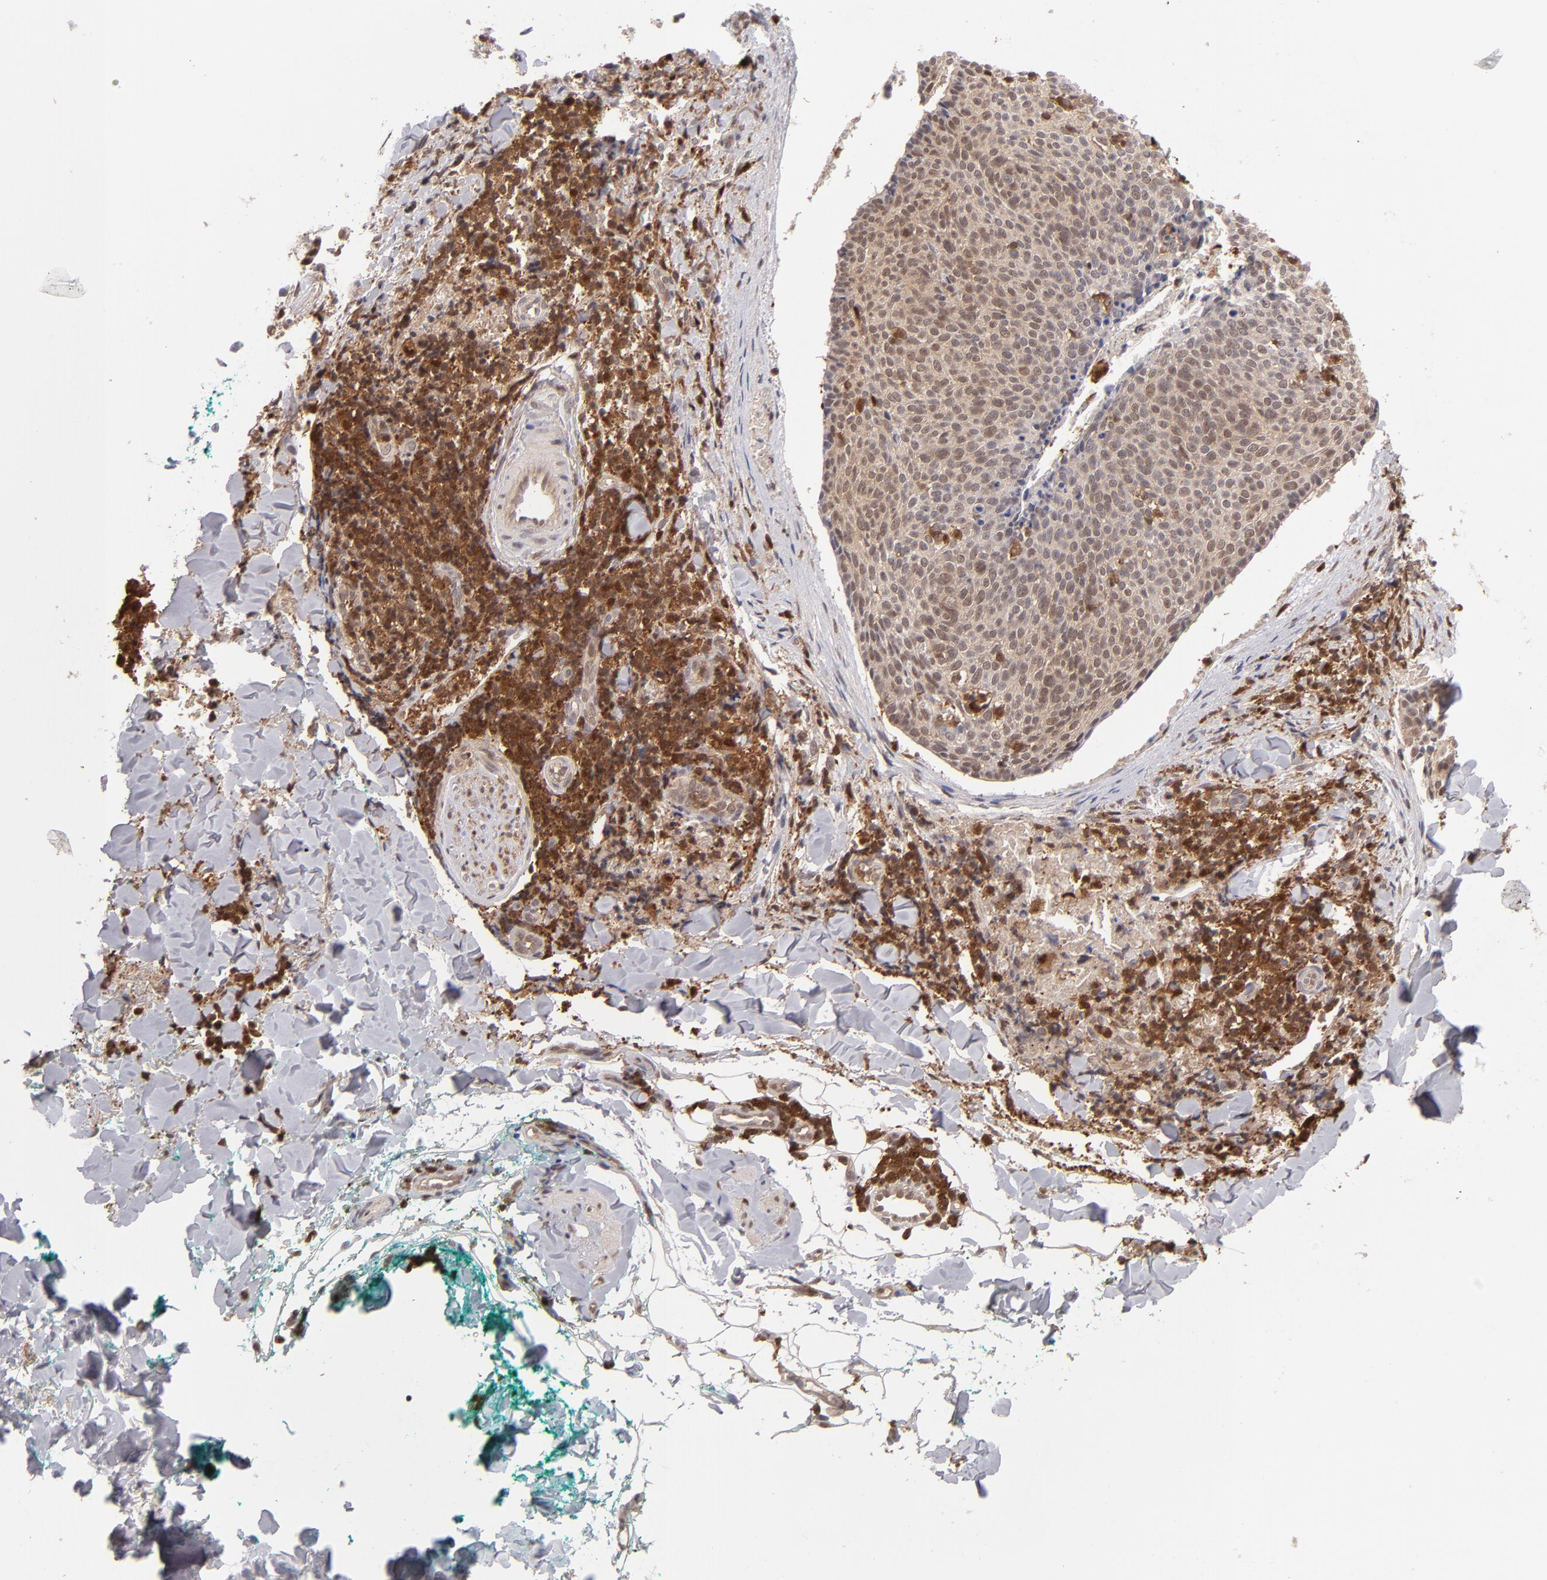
{"staining": {"intensity": "weak", "quantity": ">75%", "location": "cytoplasmic/membranous,nuclear"}, "tissue": "skin cancer", "cell_type": "Tumor cells", "image_type": "cancer", "snomed": [{"axis": "morphology", "description": "Normal tissue, NOS"}, {"axis": "morphology", "description": "Basal cell carcinoma"}, {"axis": "topography", "description": "Skin"}], "caption": "IHC of human skin cancer (basal cell carcinoma) shows low levels of weak cytoplasmic/membranous and nuclear positivity in approximately >75% of tumor cells.", "gene": "GRB2", "patient": {"sex": "female", "age": 57}}